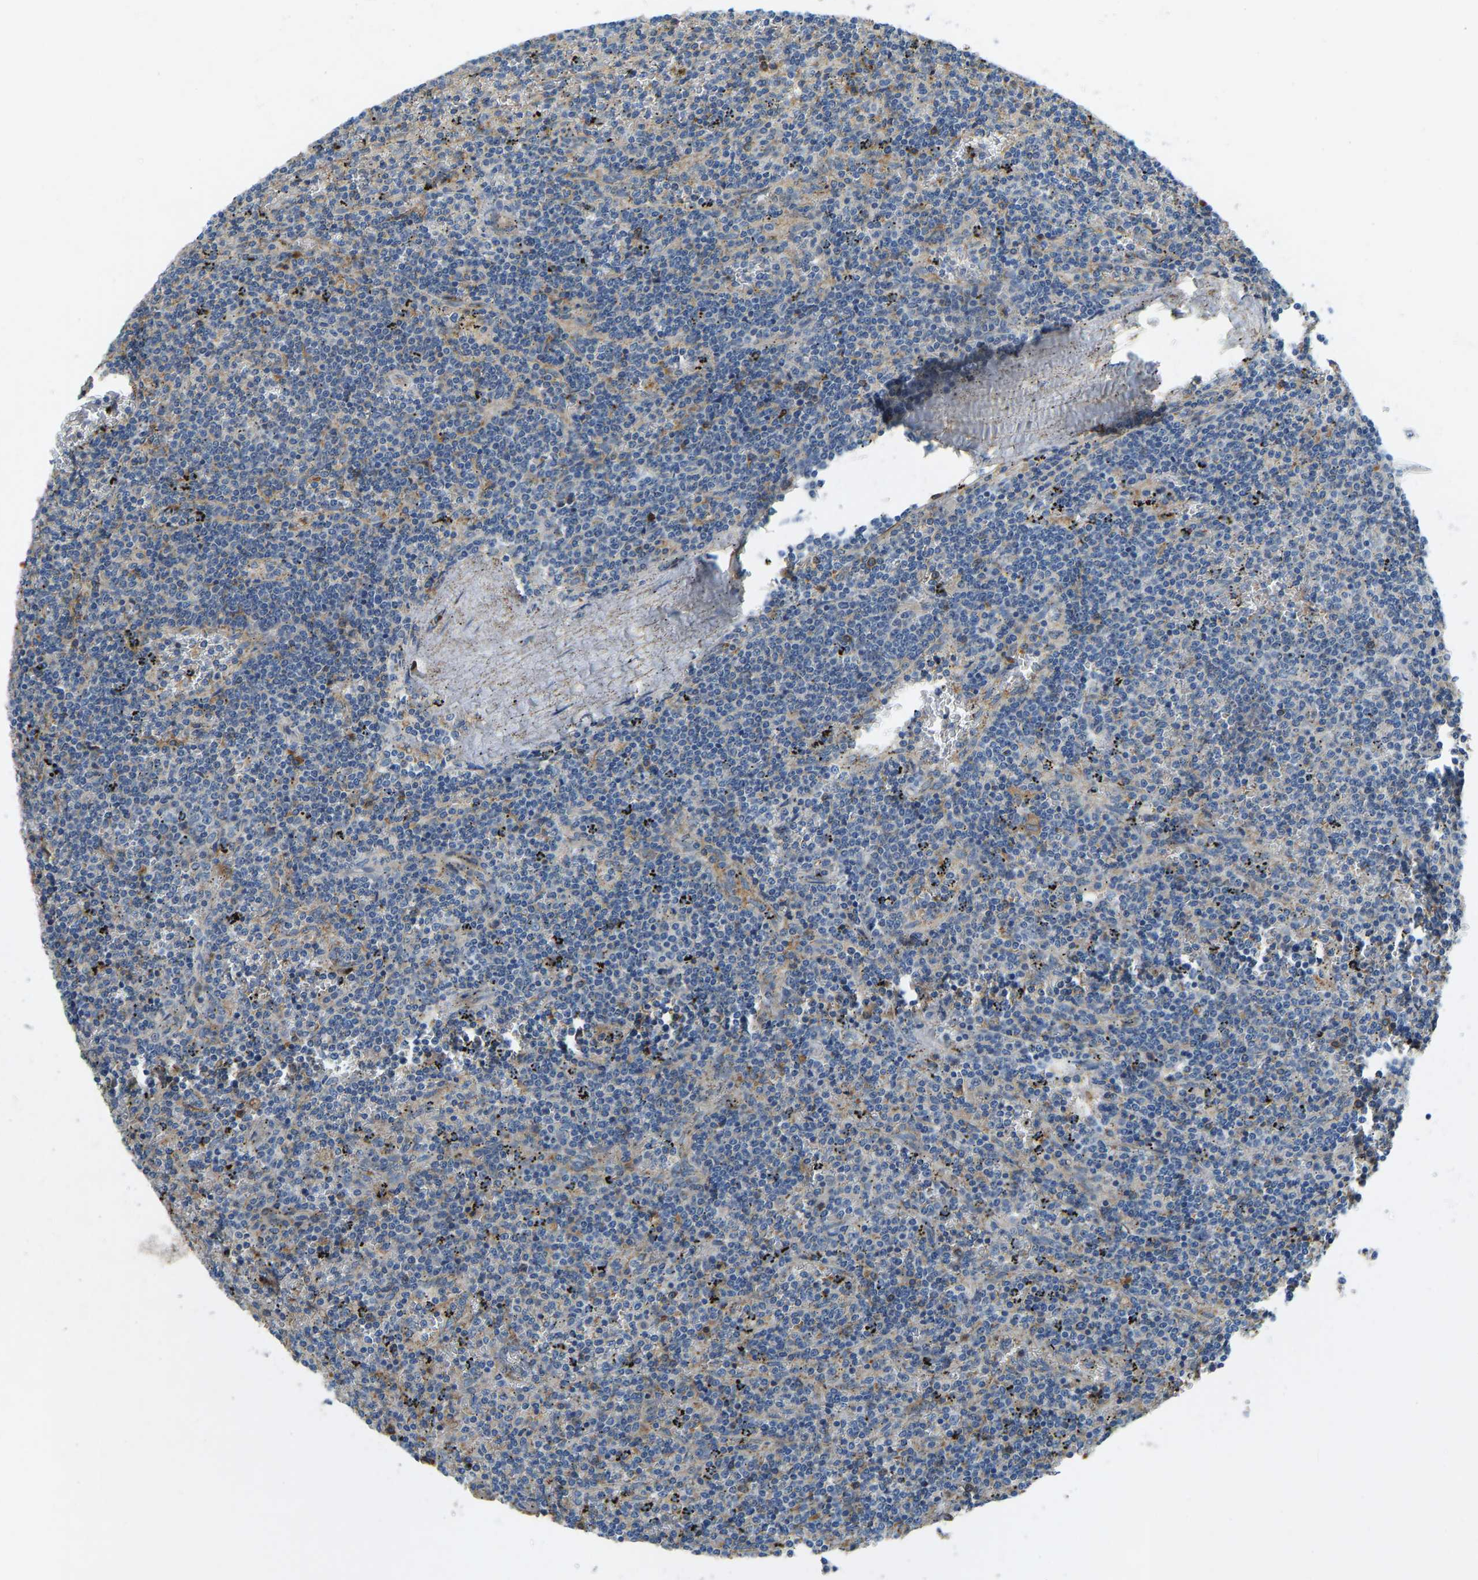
{"staining": {"intensity": "negative", "quantity": "none", "location": "none"}, "tissue": "lymphoma", "cell_type": "Tumor cells", "image_type": "cancer", "snomed": [{"axis": "morphology", "description": "Malignant lymphoma, non-Hodgkin's type, Low grade"}, {"axis": "topography", "description": "Spleen"}], "caption": "Immunohistochemistry (IHC) photomicrograph of neoplastic tissue: lymphoma stained with DAB reveals no significant protein staining in tumor cells.", "gene": "THBS4", "patient": {"sex": "female", "age": 50}}